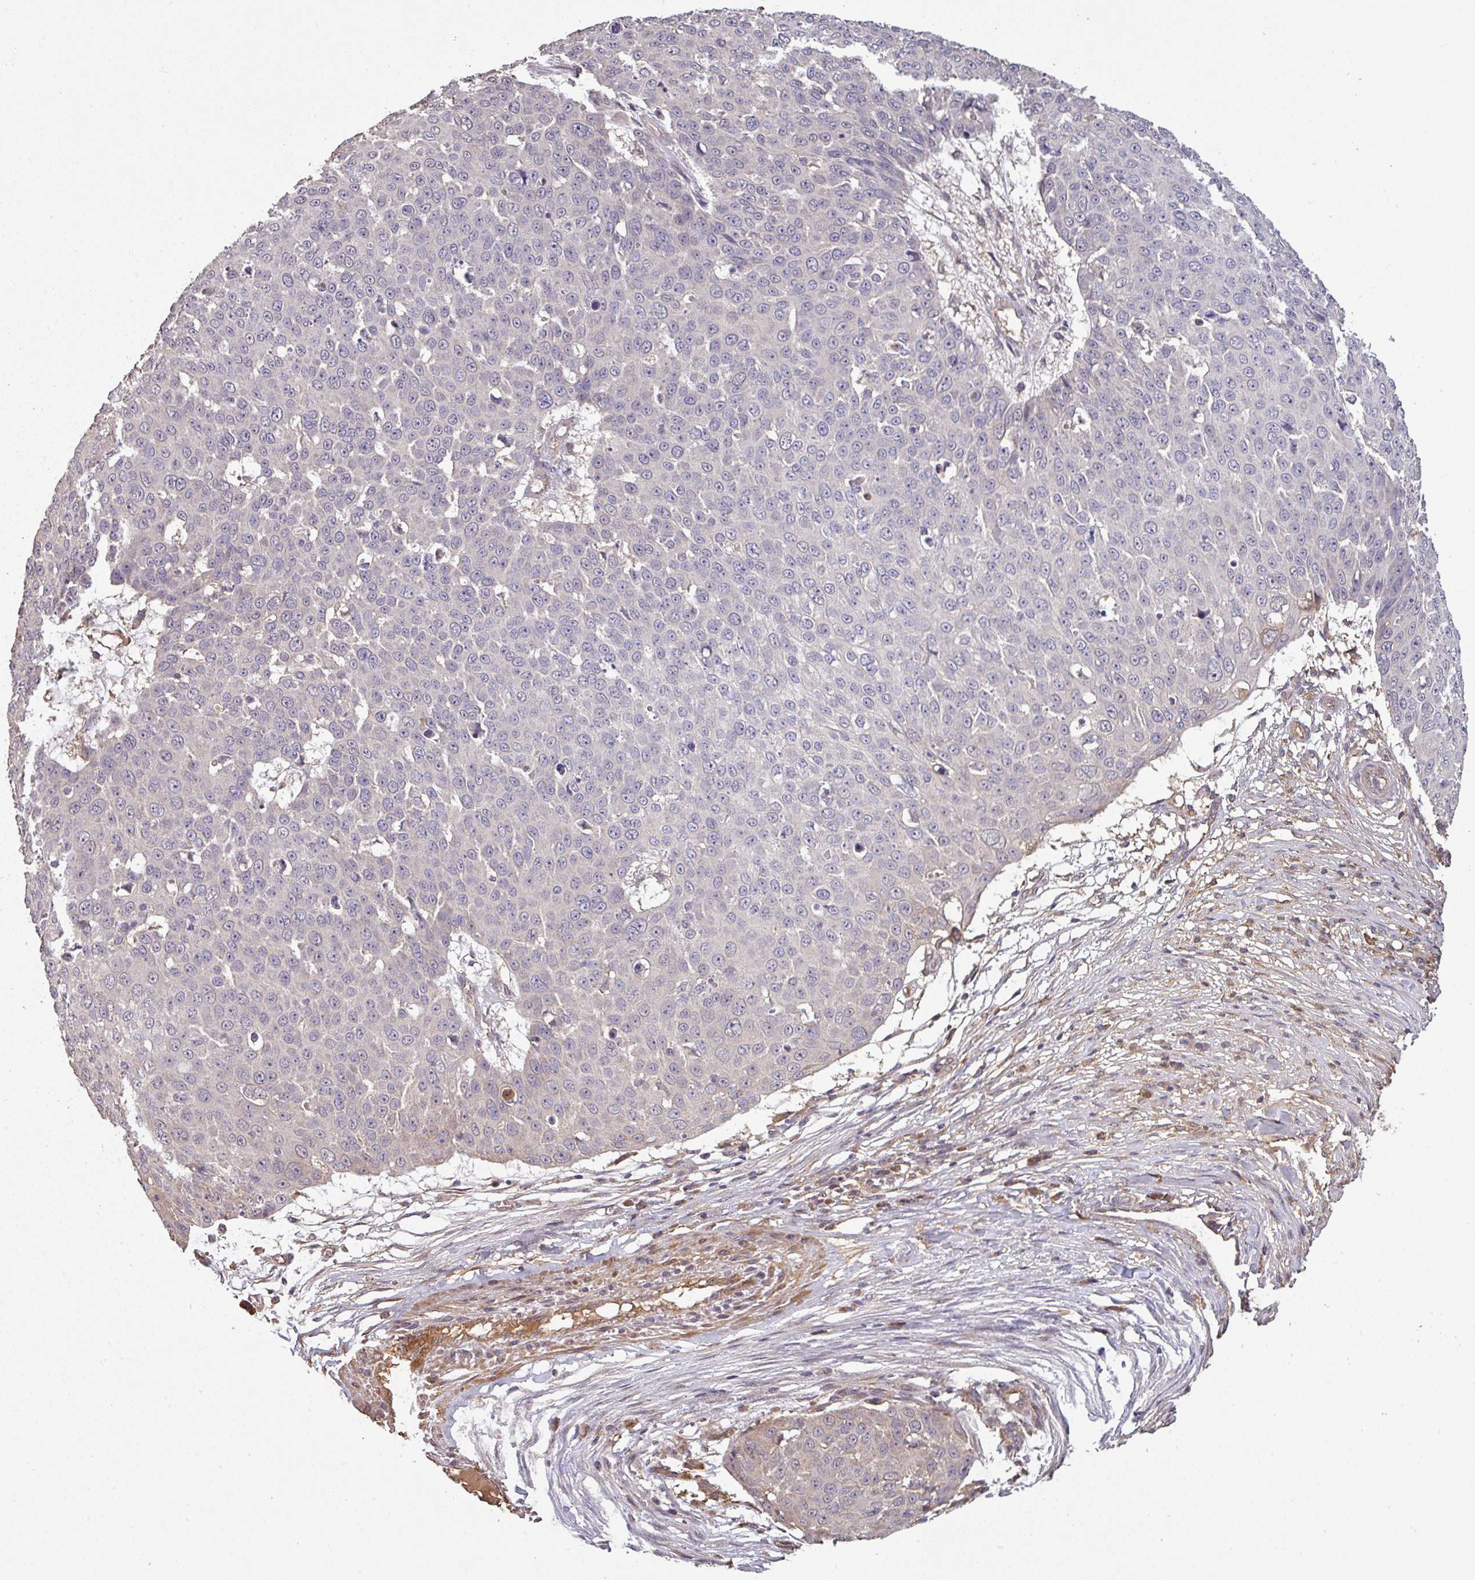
{"staining": {"intensity": "negative", "quantity": "none", "location": "none"}, "tissue": "skin cancer", "cell_type": "Tumor cells", "image_type": "cancer", "snomed": [{"axis": "morphology", "description": "Squamous cell carcinoma, NOS"}, {"axis": "topography", "description": "Skin"}], "caption": "Immunohistochemistry (IHC) of human skin squamous cell carcinoma demonstrates no expression in tumor cells. (DAB (3,3'-diaminobenzidine) immunohistochemistry, high magnification).", "gene": "ISLR", "patient": {"sex": "male", "age": 71}}